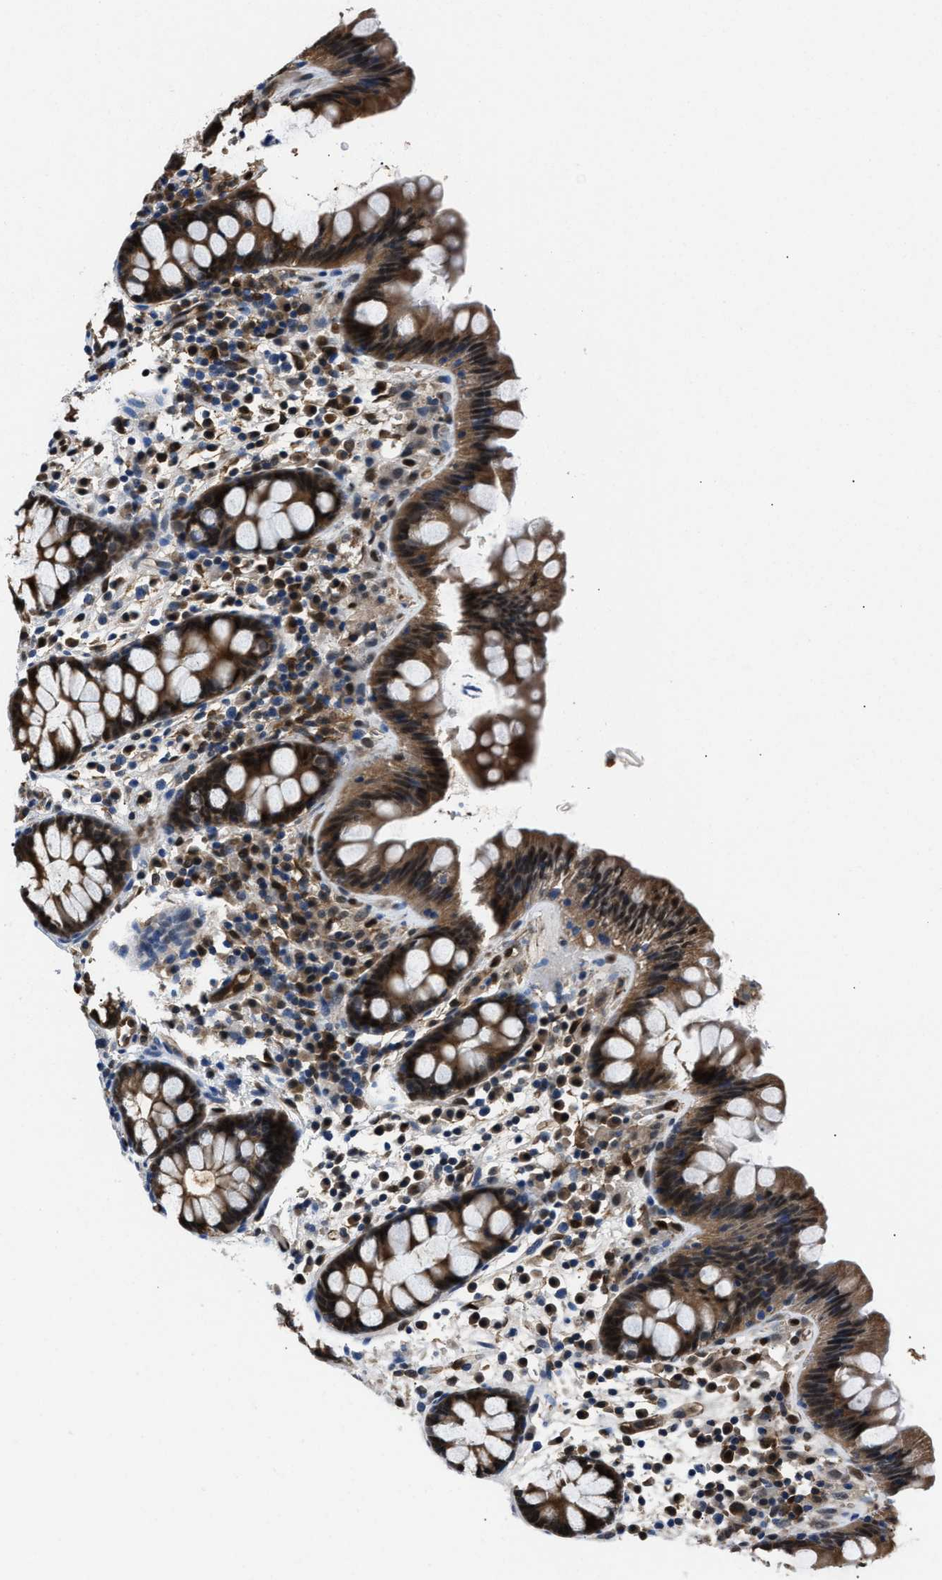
{"staining": {"intensity": "strong", "quantity": ">75%", "location": "cytoplasmic/membranous"}, "tissue": "colon", "cell_type": "Endothelial cells", "image_type": "normal", "snomed": [{"axis": "morphology", "description": "Normal tissue, NOS"}, {"axis": "topography", "description": "Colon"}], "caption": "A brown stain highlights strong cytoplasmic/membranous expression of a protein in endothelial cells of normal colon. (IHC, brightfield microscopy, high magnification).", "gene": "PPA1", "patient": {"sex": "female", "age": 80}}